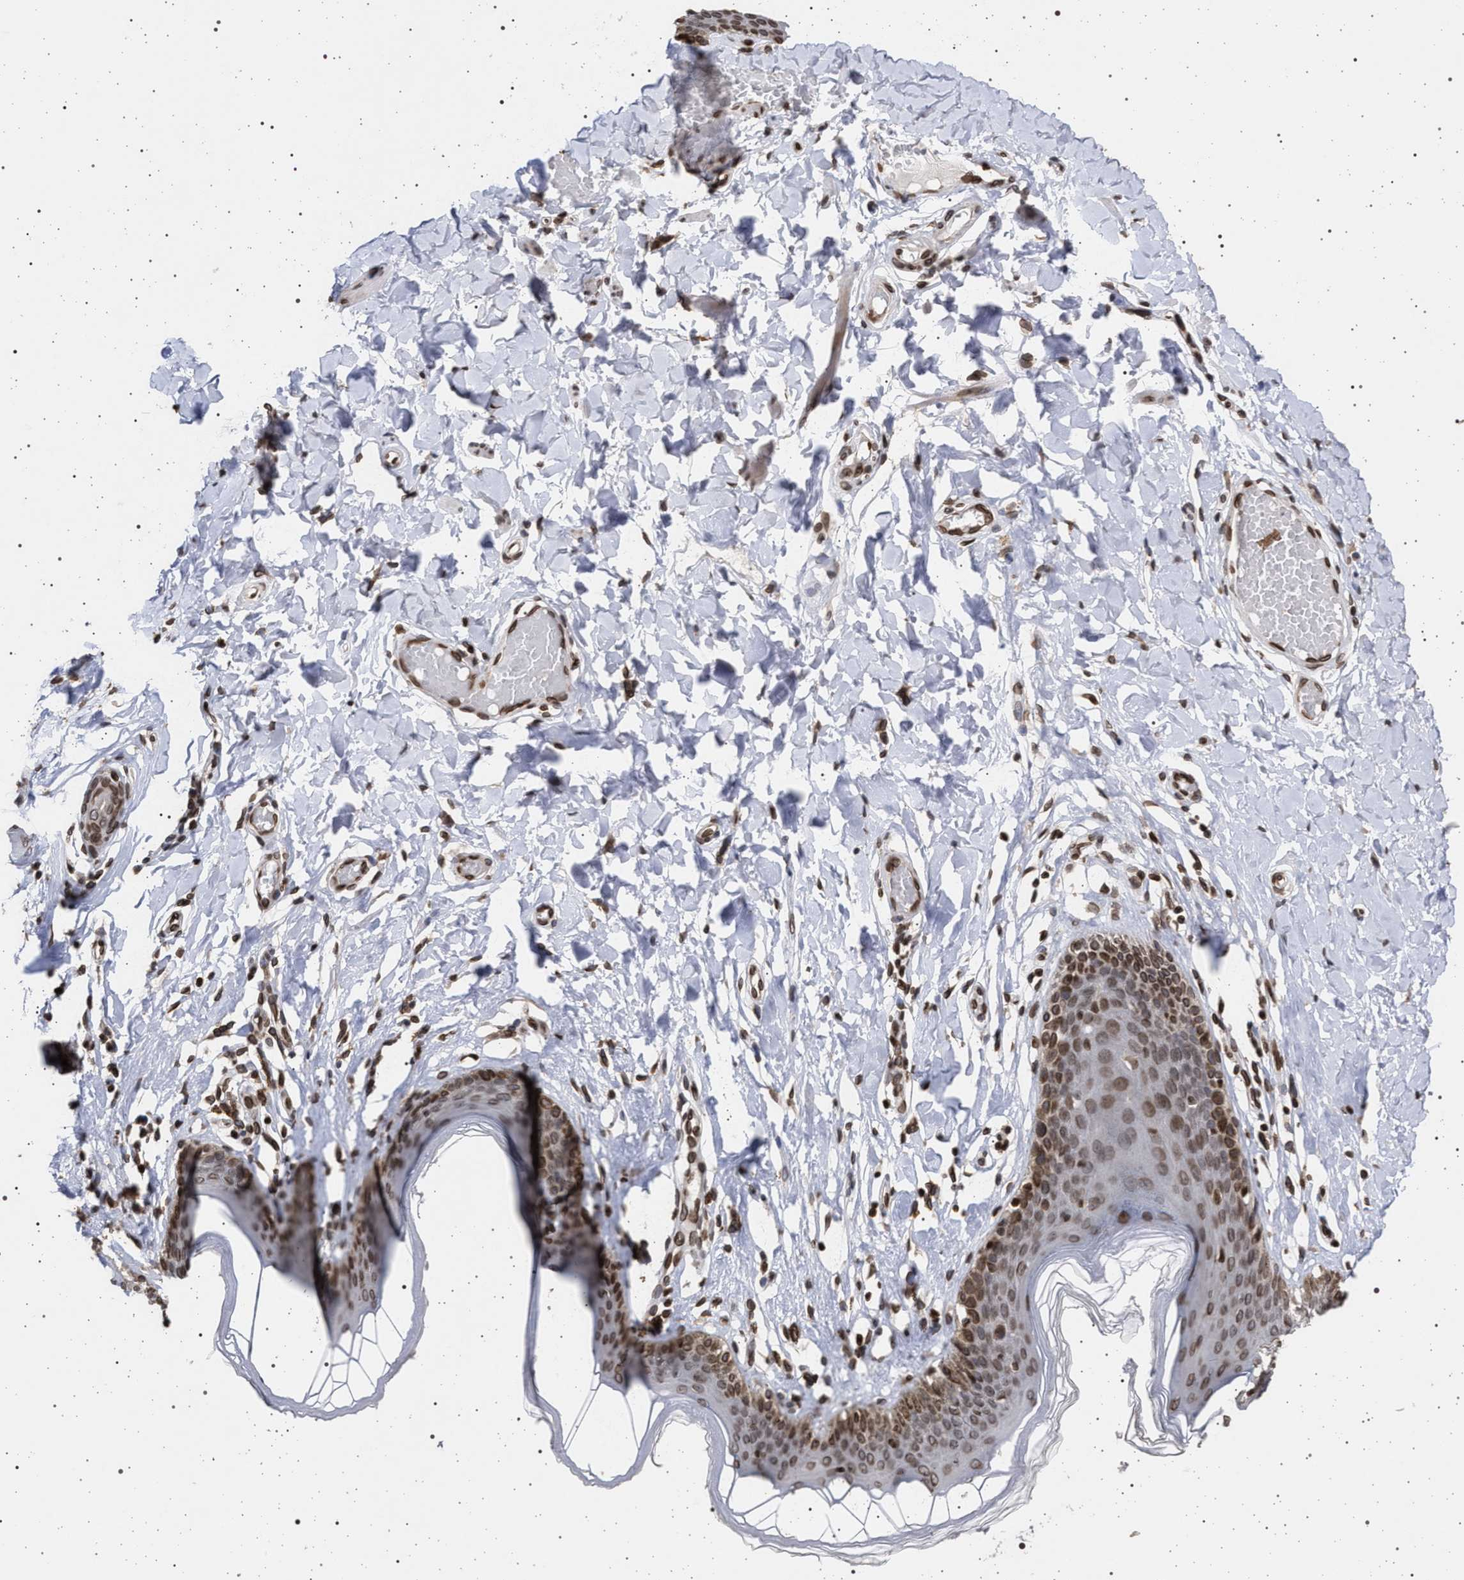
{"staining": {"intensity": "moderate", "quantity": ">75%", "location": "cytoplasmic/membranous,nuclear"}, "tissue": "skin", "cell_type": "Epidermal cells", "image_type": "normal", "snomed": [{"axis": "morphology", "description": "Normal tissue, NOS"}, {"axis": "topography", "description": "Vulva"}], "caption": "Moderate cytoplasmic/membranous,nuclear protein positivity is appreciated in about >75% of epidermal cells in skin. (DAB (3,3'-diaminobenzidine) IHC, brown staining for protein, blue staining for nuclei).", "gene": "ING2", "patient": {"sex": "female", "age": 66}}